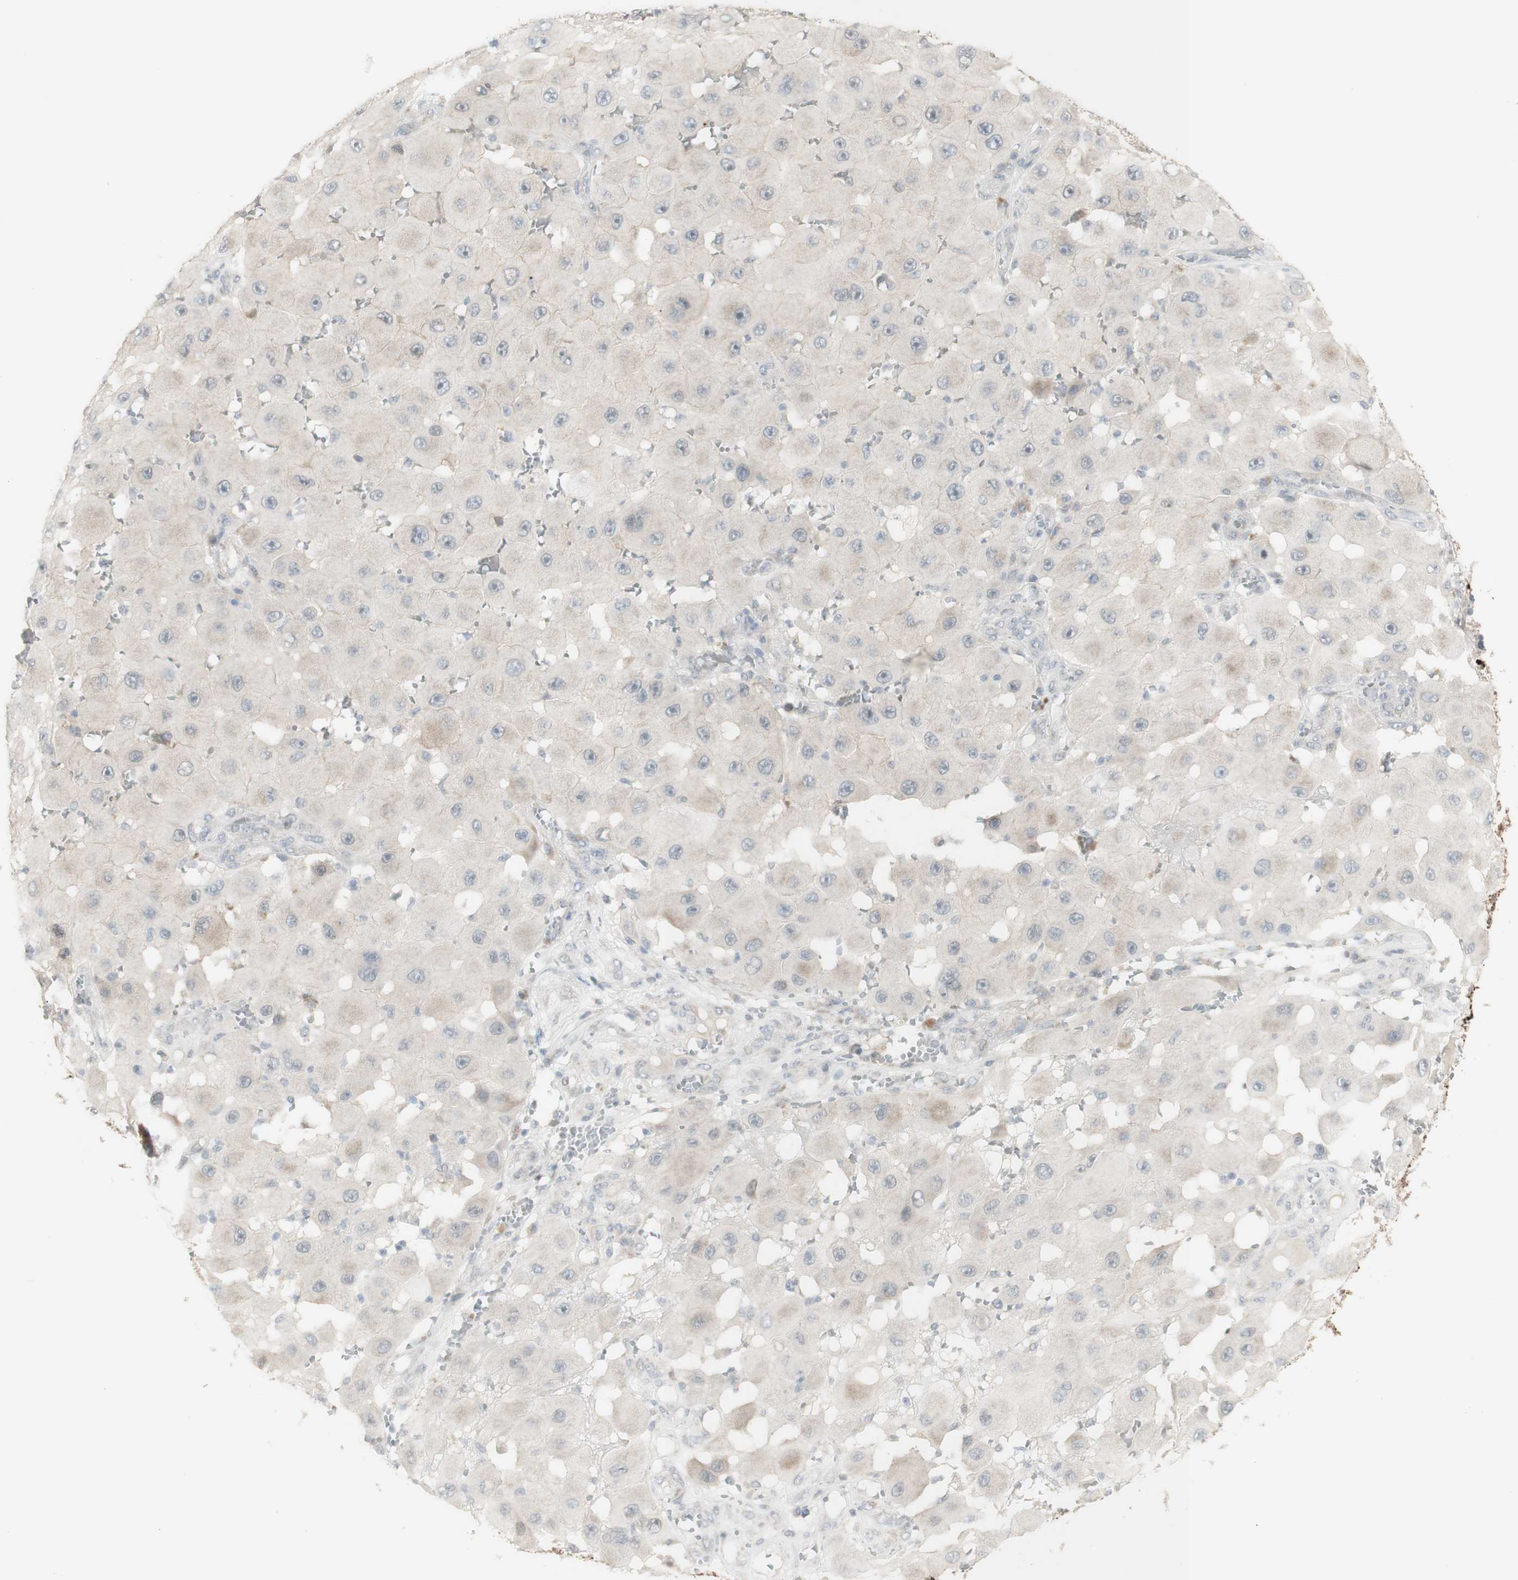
{"staining": {"intensity": "negative", "quantity": "none", "location": "none"}, "tissue": "melanoma", "cell_type": "Tumor cells", "image_type": "cancer", "snomed": [{"axis": "morphology", "description": "Malignant melanoma, NOS"}, {"axis": "topography", "description": "Skin"}], "caption": "Tumor cells are negative for protein expression in human malignant melanoma. (DAB immunohistochemistry visualized using brightfield microscopy, high magnification).", "gene": "C1orf116", "patient": {"sex": "female", "age": 81}}